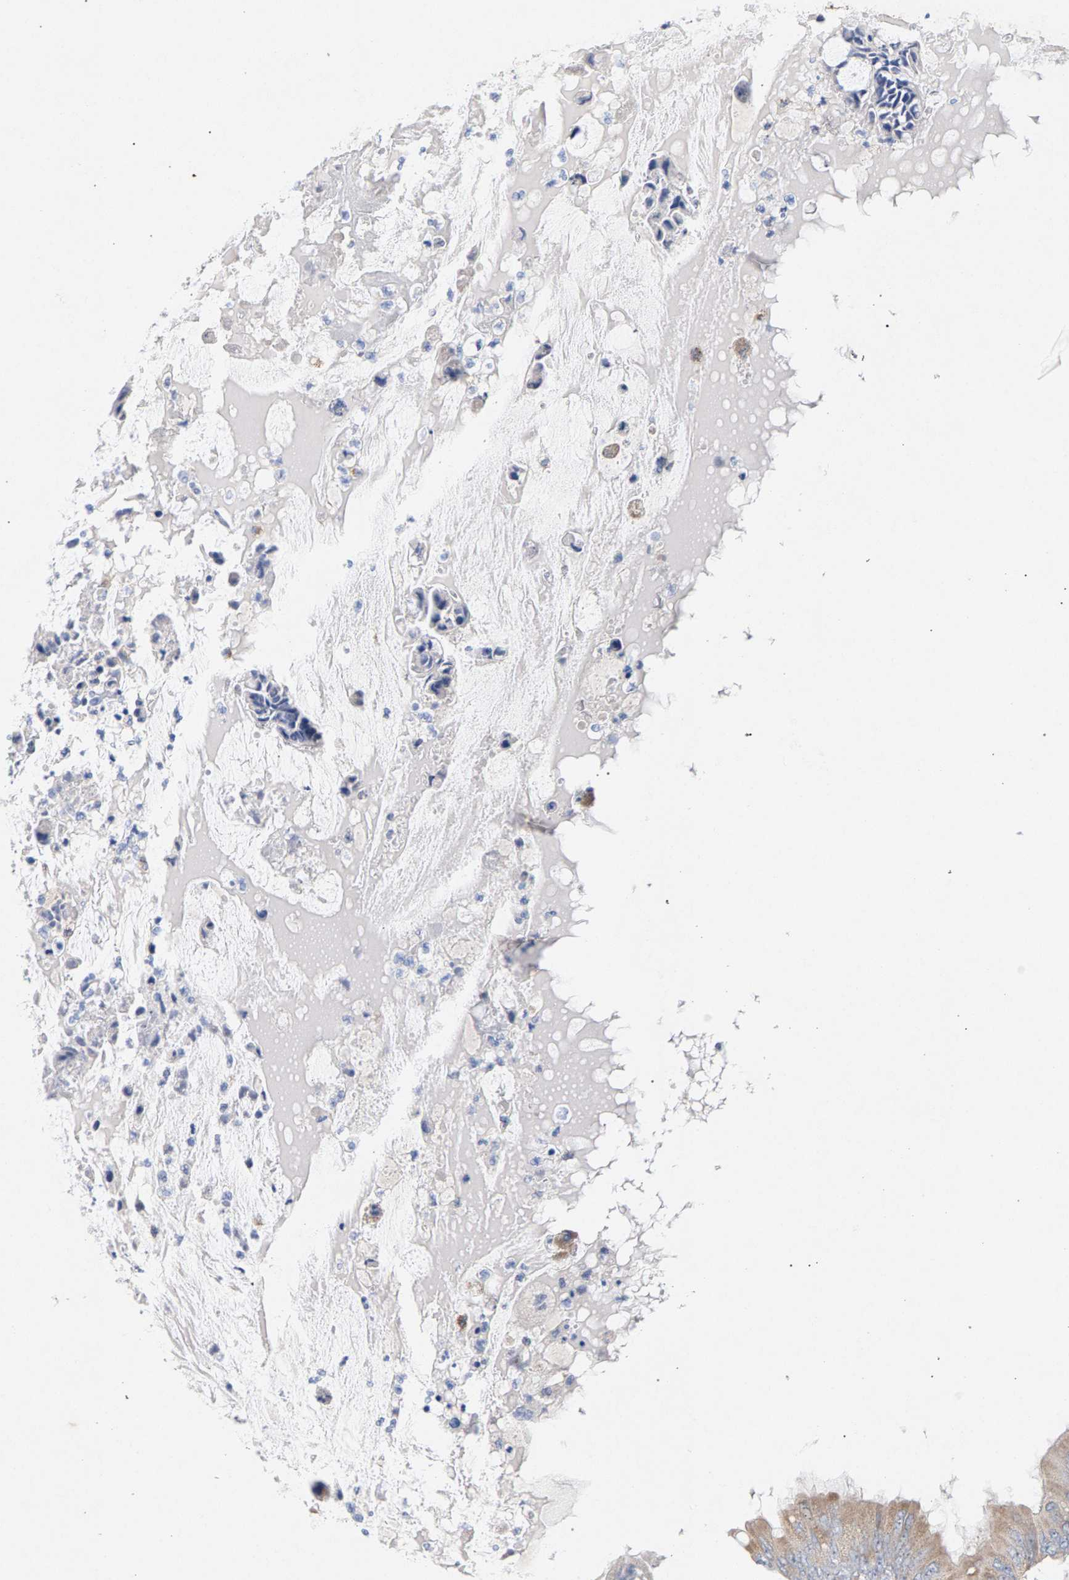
{"staining": {"intensity": "weak", "quantity": "<25%", "location": "cytoplasmic/membranous"}, "tissue": "colorectal cancer", "cell_type": "Tumor cells", "image_type": "cancer", "snomed": [{"axis": "morphology", "description": "Normal tissue, NOS"}, {"axis": "morphology", "description": "Adenocarcinoma, NOS"}, {"axis": "topography", "description": "Rectum"}, {"axis": "topography", "description": "Peripheral nerve tissue"}], "caption": "Immunohistochemistry histopathology image of neoplastic tissue: human colorectal cancer (adenocarcinoma) stained with DAB reveals no significant protein staining in tumor cells.", "gene": "MAMDC2", "patient": {"sex": "female", "age": 77}}